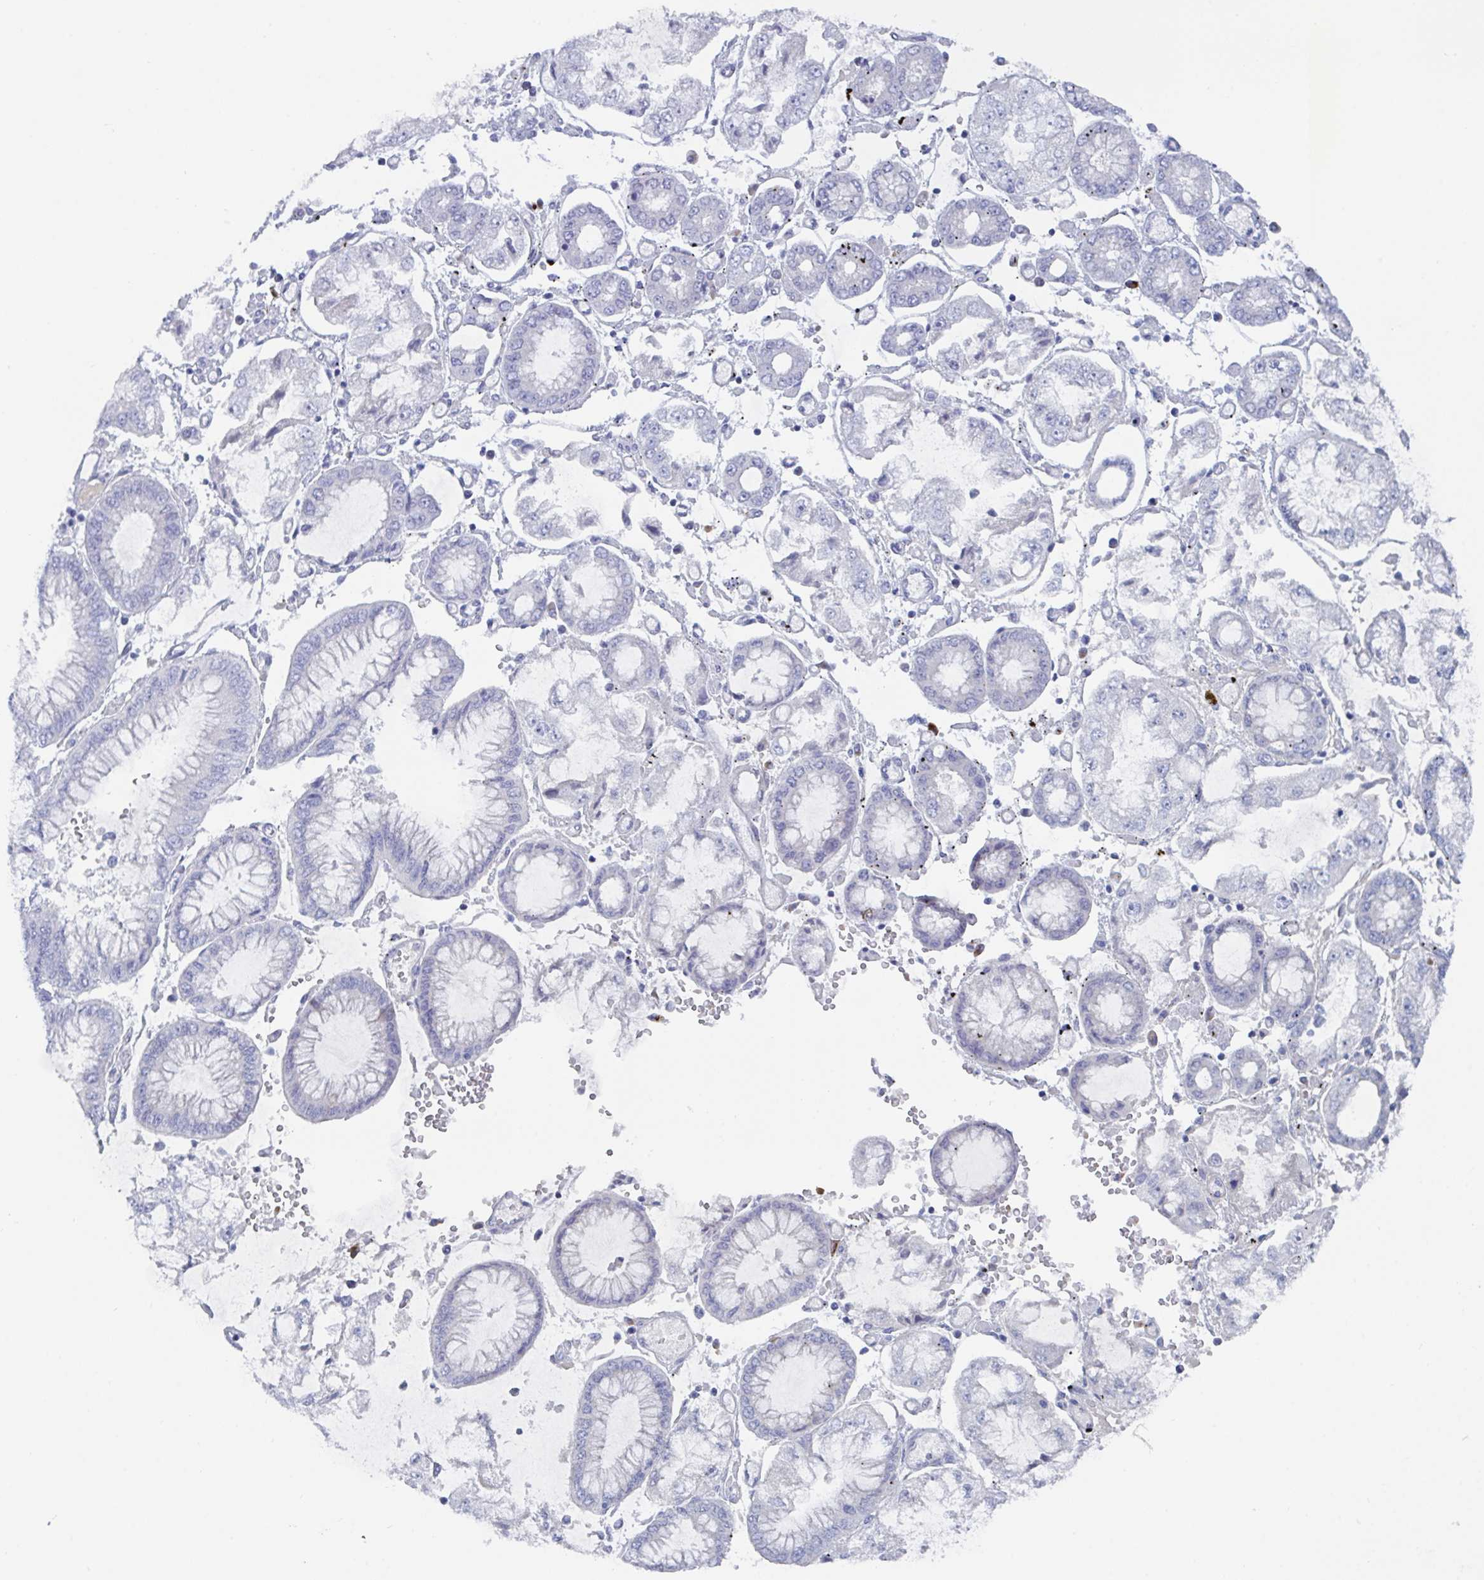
{"staining": {"intensity": "negative", "quantity": "none", "location": "none"}, "tissue": "stomach cancer", "cell_type": "Tumor cells", "image_type": "cancer", "snomed": [{"axis": "morphology", "description": "Adenocarcinoma, NOS"}, {"axis": "topography", "description": "Stomach"}], "caption": "DAB immunohistochemical staining of stomach cancer reveals no significant positivity in tumor cells. Brightfield microscopy of immunohistochemistry (IHC) stained with DAB (brown) and hematoxylin (blue), captured at high magnification.", "gene": "NT5C3B", "patient": {"sex": "male", "age": 76}}